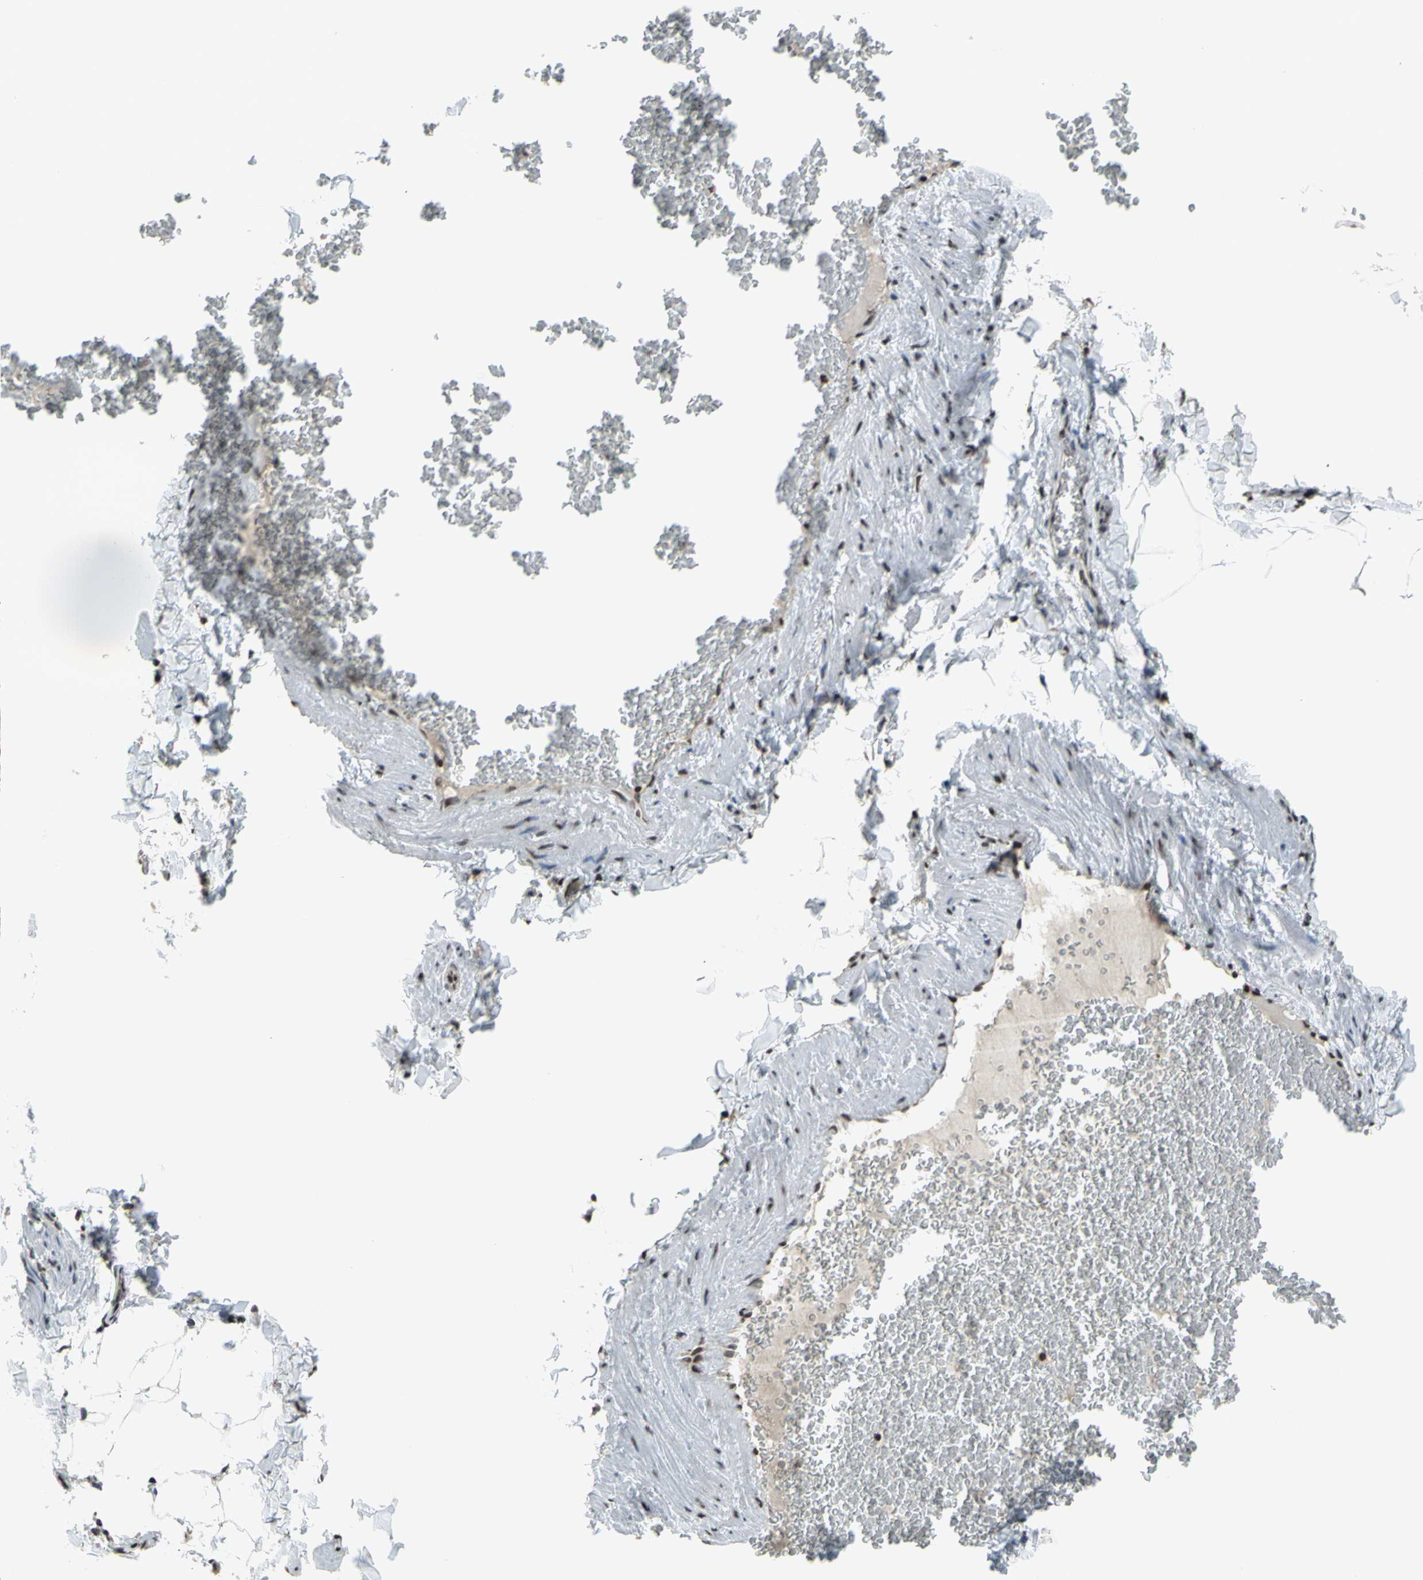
{"staining": {"intensity": "weak", "quantity": "25%-75%", "location": "cytoplasmic/membranous"}, "tissue": "adipose tissue", "cell_type": "Adipocytes", "image_type": "normal", "snomed": [{"axis": "morphology", "description": "Normal tissue, NOS"}, {"axis": "topography", "description": "Vascular tissue"}], "caption": "Protein expression analysis of unremarkable human adipose tissue reveals weak cytoplasmic/membranous positivity in about 25%-75% of adipocytes. Nuclei are stained in blue.", "gene": "XPO1", "patient": {"sex": "male", "age": 41}}